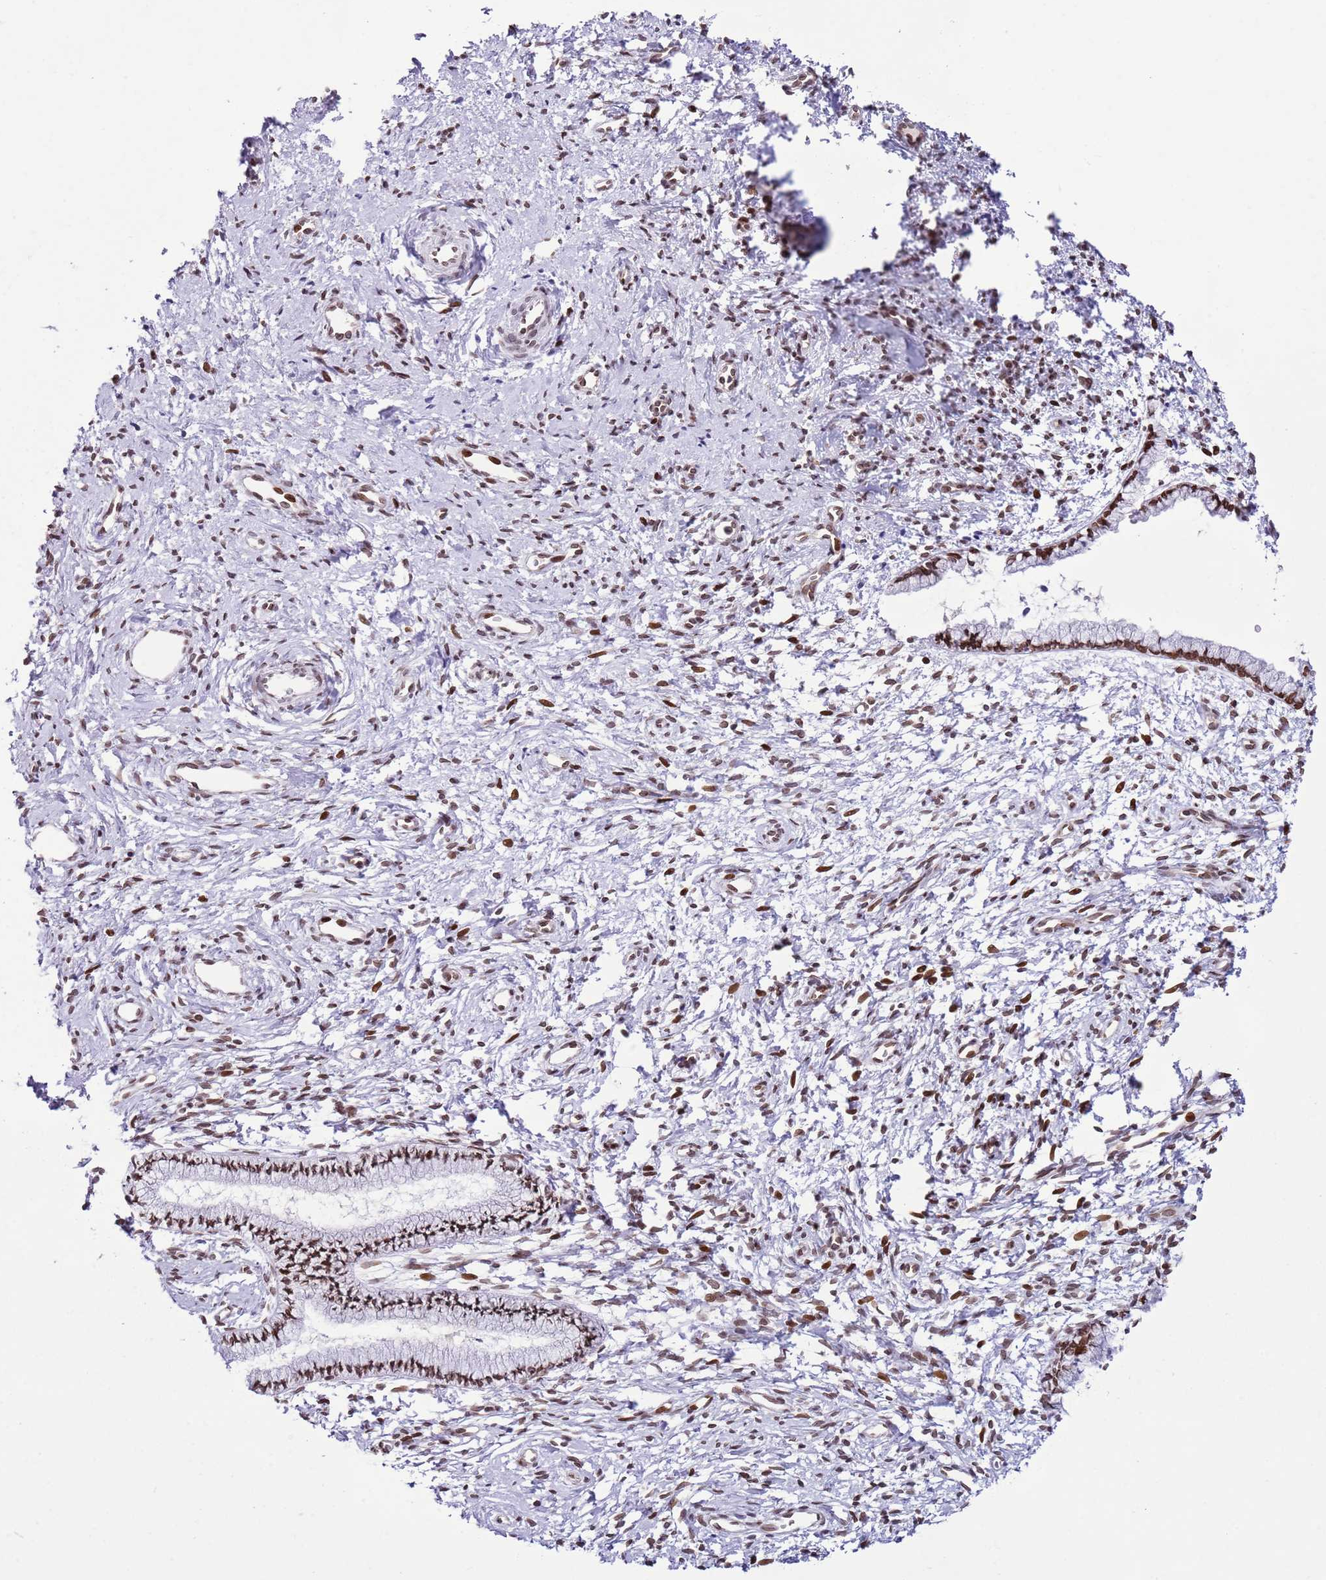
{"staining": {"intensity": "moderate", "quantity": ">75%", "location": "cytoplasmic/membranous,nuclear"}, "tissue": "cervix", "cell_type": "Glandular cells", "image_type": "normal", "snomed": [{"axis": "morphology", "description": "Normal tissue, NOS"}, {"axis": "topography", "description": "Cervix"}], "caption": "A brown stain labels moderate cytoplasmic/membranous,nuclear expression of a protein in glandular cells of normal human cervix. Ihc stains the protein of interest in brown and the nuclei are stained blue.", "gene": "POU6F1", "patient": {"sex": "female", "age": 57}}